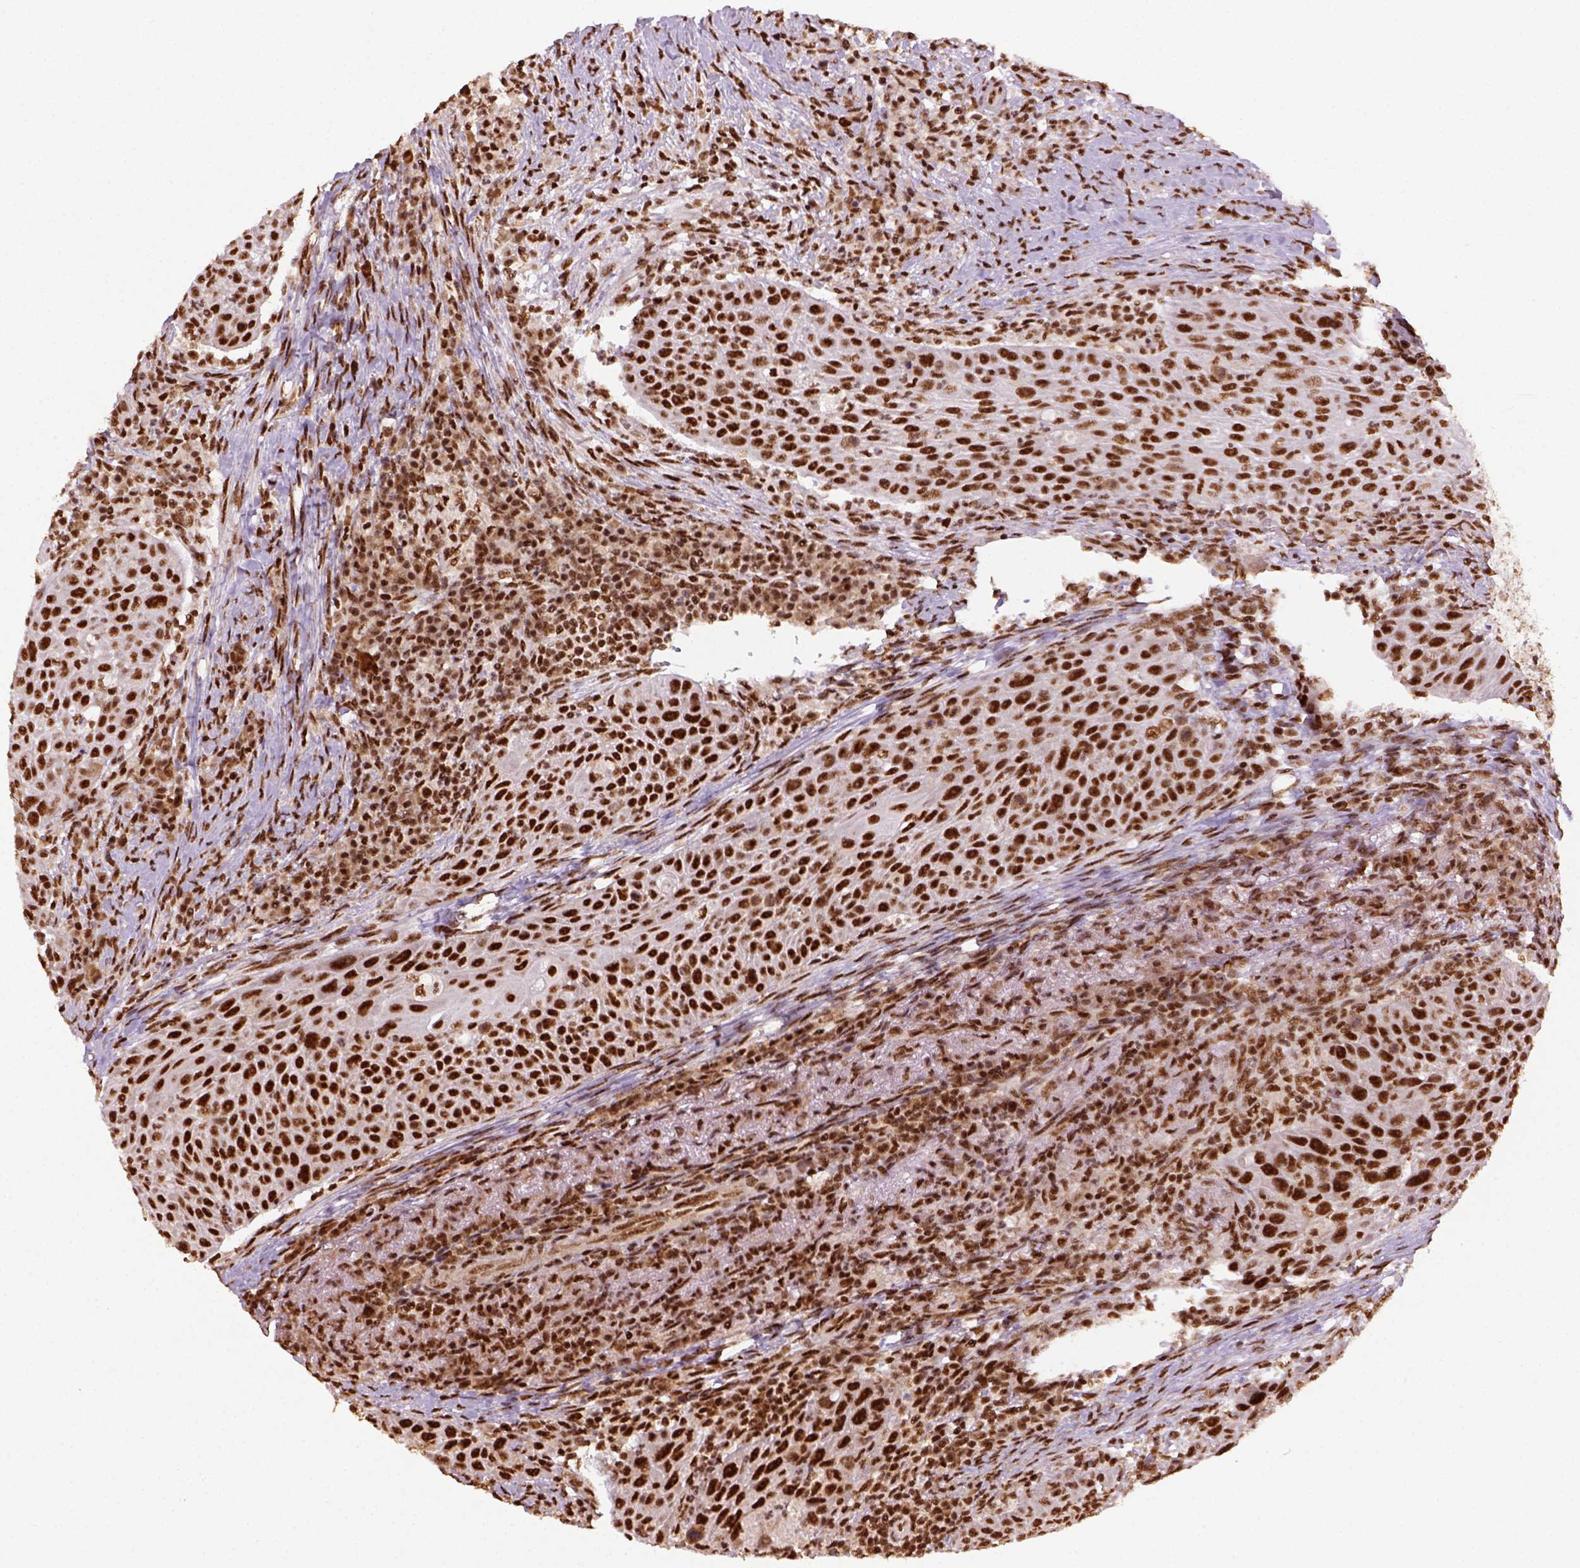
{"staining": {"intensity": "strong", "quantity": ">75%", "location": "nuclear"}, "tissue": "head and neck cancer", "cell_type": "Tumor cells", "image_type": "cancer", "snomed": [{"axis": "morphology", "description": "Squamous cell carcinoma, NOS"}, {"axis": "topography", "description": "Head-Neck"}], "caption": "Approximately >75% of tumor cells in human head and neck cancer (squamous cell carcinoma) show strong nuclear protein positivity as visualized by brown immunohistochemical staining.", "gene": "CCAR1", "patient": {"sex": "male", "age": 69}}